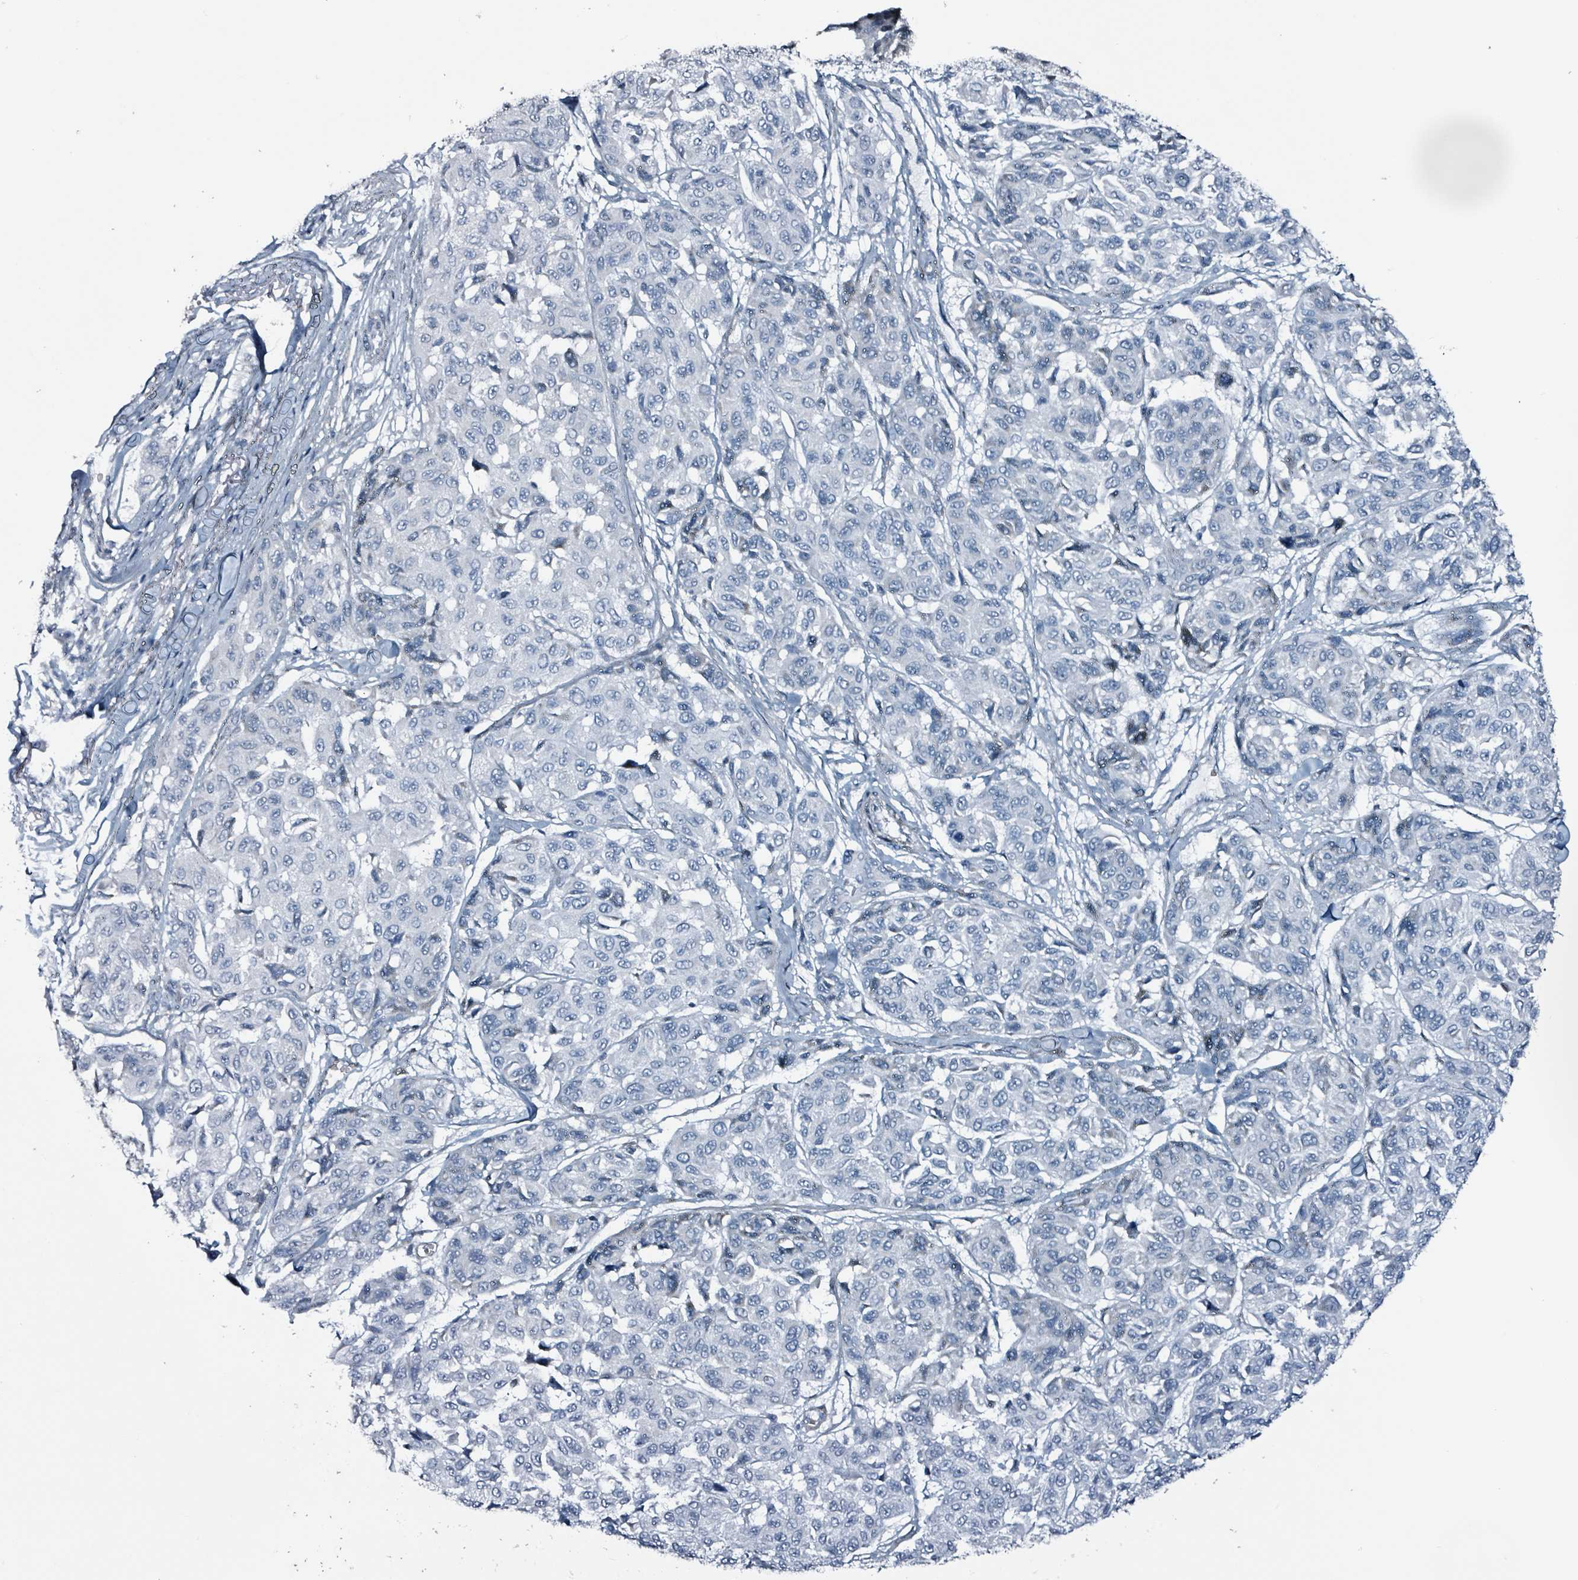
{"staining": {"intensity": "negative", "quantity": "none", "location": "none"}, "tissue": "melanoma", "cell_type": "Tumor cells", "image_type": "cancer", "snomed": [{"axis": "morphology", "description": "Malignant melanoma, NOS"}, {"axis": "topography", "description": "Skin"}], "caption": "Immunohistochemistry (IHC) of malignant melanoma shows no expression in tumor cells.", "gene": "CA9", "patient": {"sex": "female", "age": 66}}